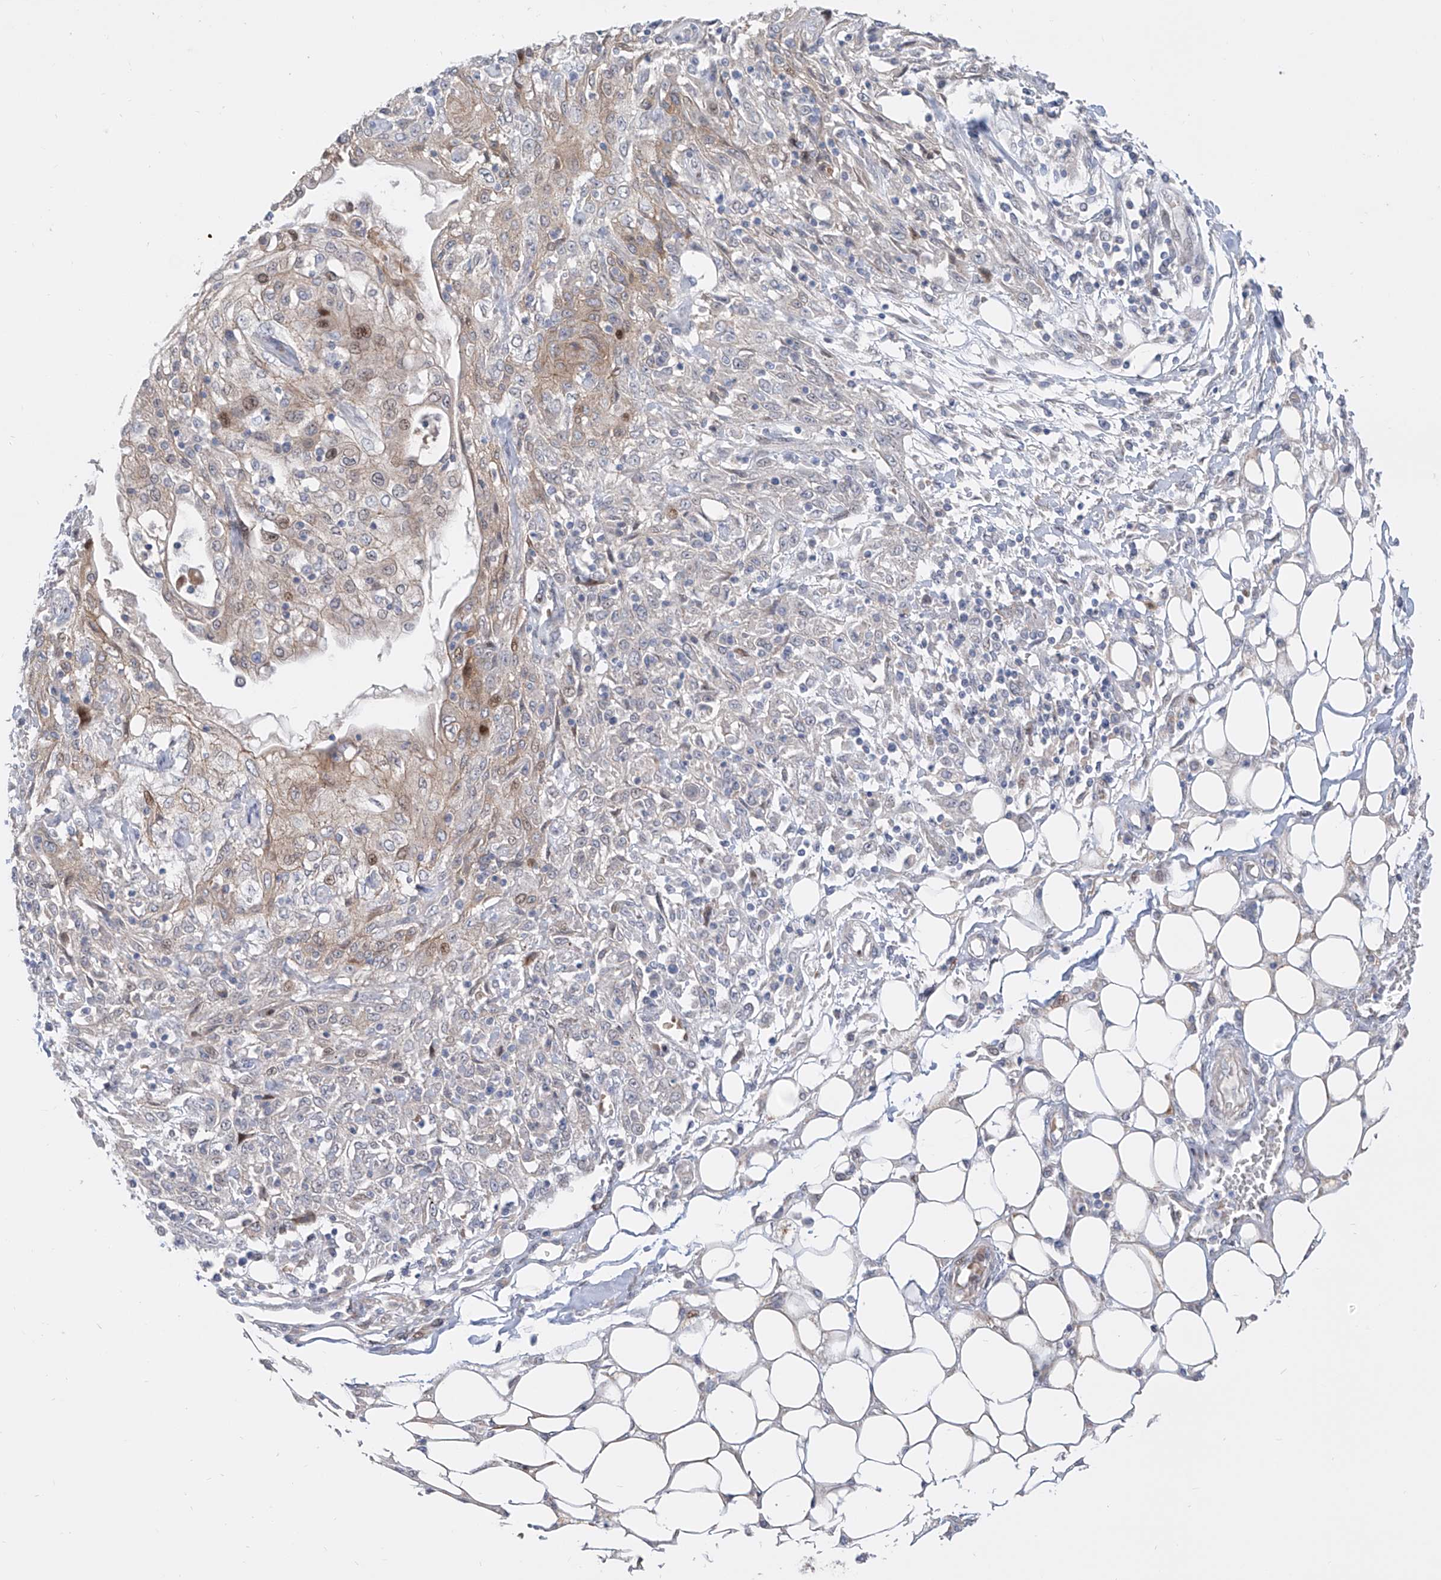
{"staining": {"intensity": "moderate", "quantity": "<25%", "location": "nuclear"}, "tissue": "skin cancer", "cell_type": "Tumor cells", "image_type": "cancer", "snomed": [{"axis": "morphology", "description": "Squamous cell carcinoma, NOS"}, {"axis": "morphology", "description": "Squamous cell carcinoma, metastatic, NOS"}, {"axis": "topography", "description": "Skin"}, {"axis": "topography", "description": "Lymph node"}], "caption": "Skin cancer tissue shows moderate nuclear staining in about <25% of tumor cells, visualized by immunohistochemistry. (Stains: DAB in brown, nuclei in blue, Microscopy: brightfield microscopy at high magnification).", "gene": "LRRC1", "patient": {"sex": "male", "age": 75}}